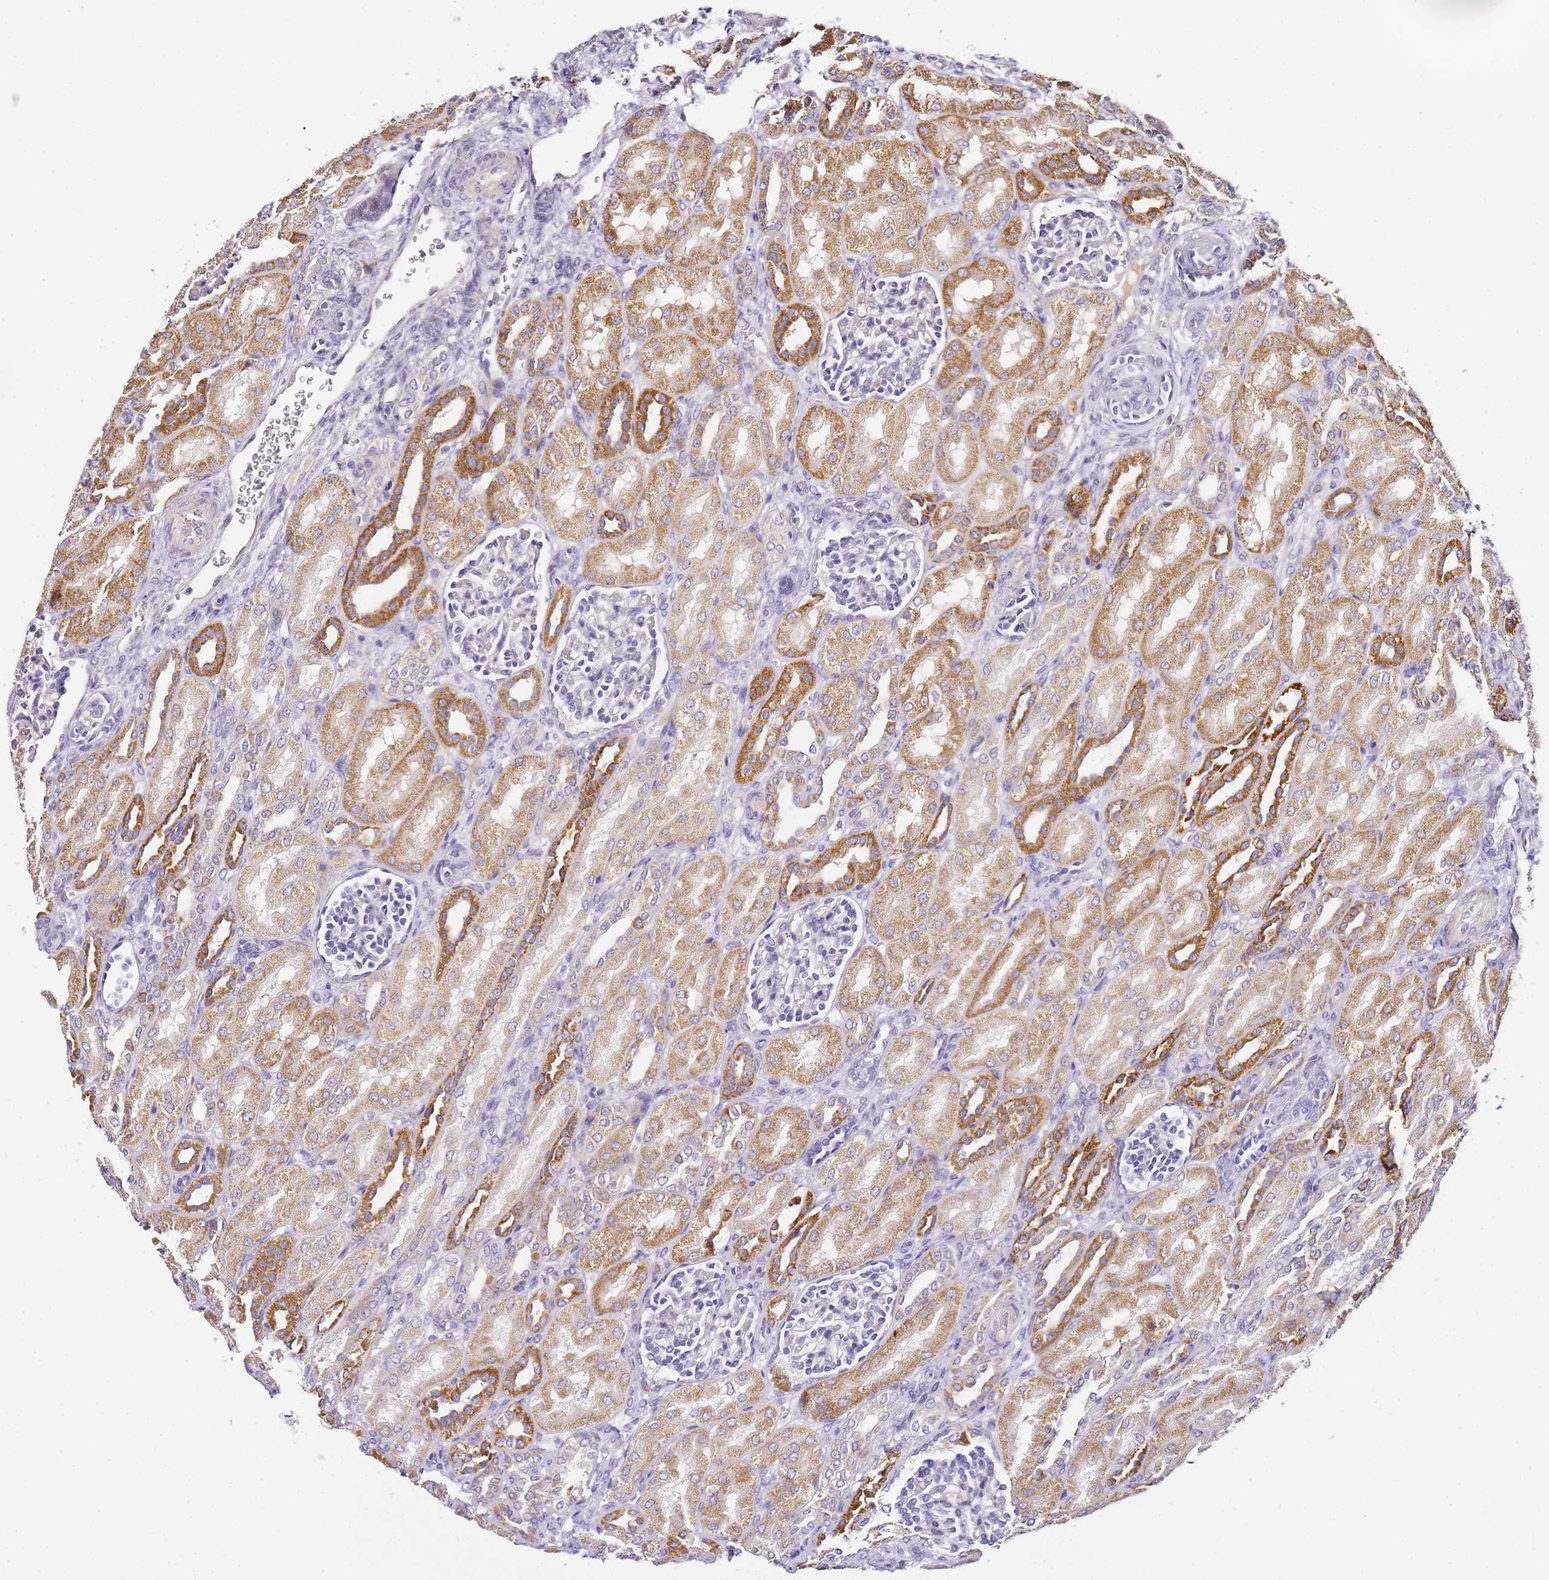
{"staining": {"intensity": "negative", "quantity": "none", "location": "none"}, "tissue": "kidney", "cell_type": "Cells in glomeruli", "image_type": "normal", "snomed": [{"axis": "morphology", "description": "Normal tissue, NOS"}, {"axis": "morphology", "description": "Neoplasm, malignant, NOS"}, {"axis": "topography", "description": "Kidney"}], "caption": "This is a image of IHC staining of normal kidney, which shows no expression in cells in glomeruli. (DAB (3,3'-diaminobenzidine) immunohistochemistry, high magnification).", "gene": "OR2B11", "patient": {"sex": "female", "age": 1}}